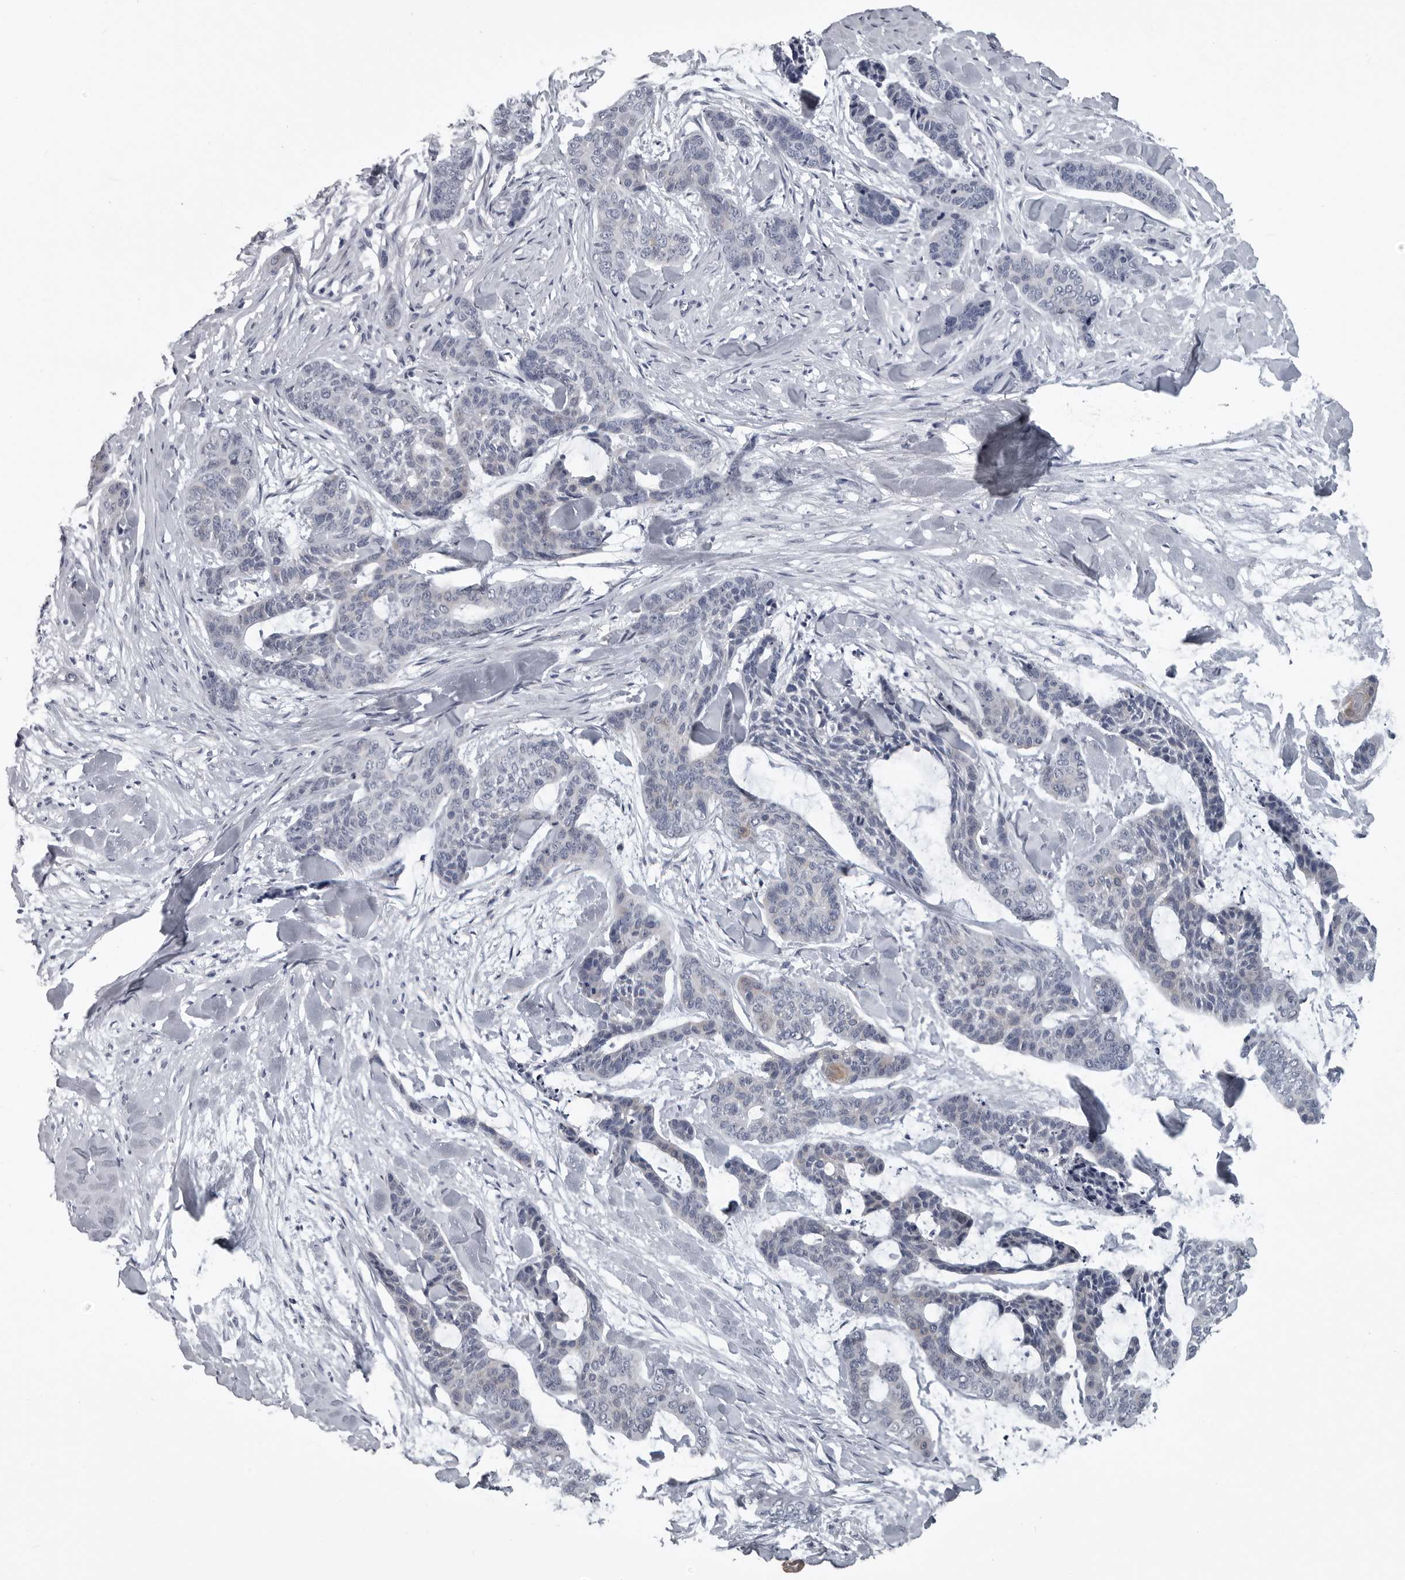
{"staining": {"intensity": "negative", "quantity": "none", "location": "none"}, "tissue": "skin cancer", "cell_type": "Tumor cells", "image_type": "cancer", "snomed": [{"axis": "morphology", "description": "Basal cell carcinoma"}, {"axis": "topography", "description": "Skin"}], "caption": "Tumor cells show no significant positivity in skin cancer.", "gene": "MYOC", "patient": {"sex": "female", "age": 64}}